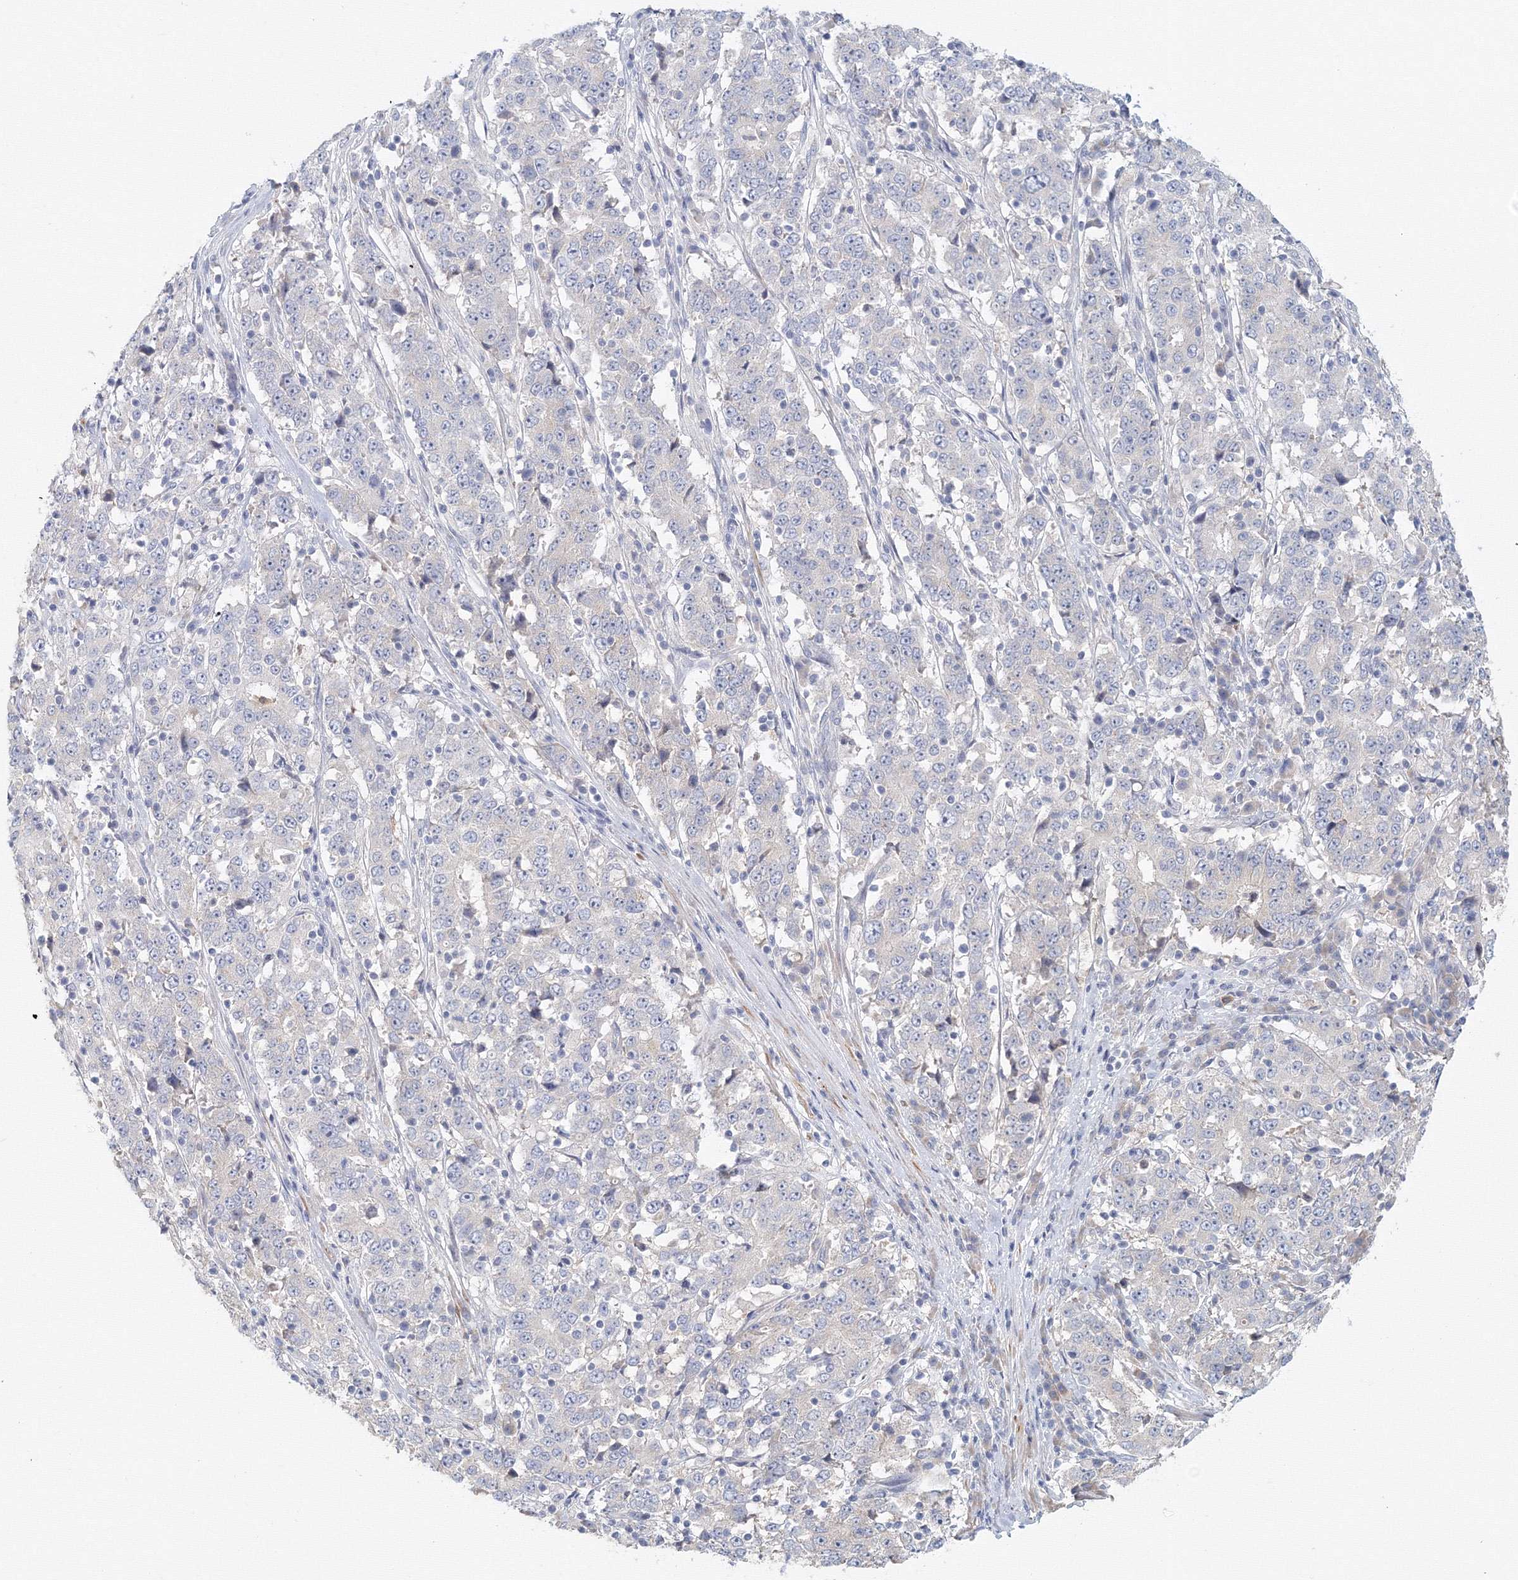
{"staining": {"intensity": "negative", "quantity": "none", "location": "none"}, "tissue": "stomach cancer", "cell_type": "Tumor cells", "image_type": "cancer", "snomed": [{"axis": "morphology", "description": "Adenocarcinoma, NOS"}, {"axis": "topography", "description": "Stomach"}], "caption": "IHC image of neoplastic tissue: stomach adenocarcinoma stained with DAB (3,3'-diaminobenzidine) reveals no significant protein expression in tumor cells. (Stains: DAB (3,3'-diaminobenzidine) immunohistochemistry (IHC) with hematoxylin counter stain, Microscopy: brightfield microscopy at high magnification).", "gene": "TACC2", "patient": {"sex": "male", "age": 59}}